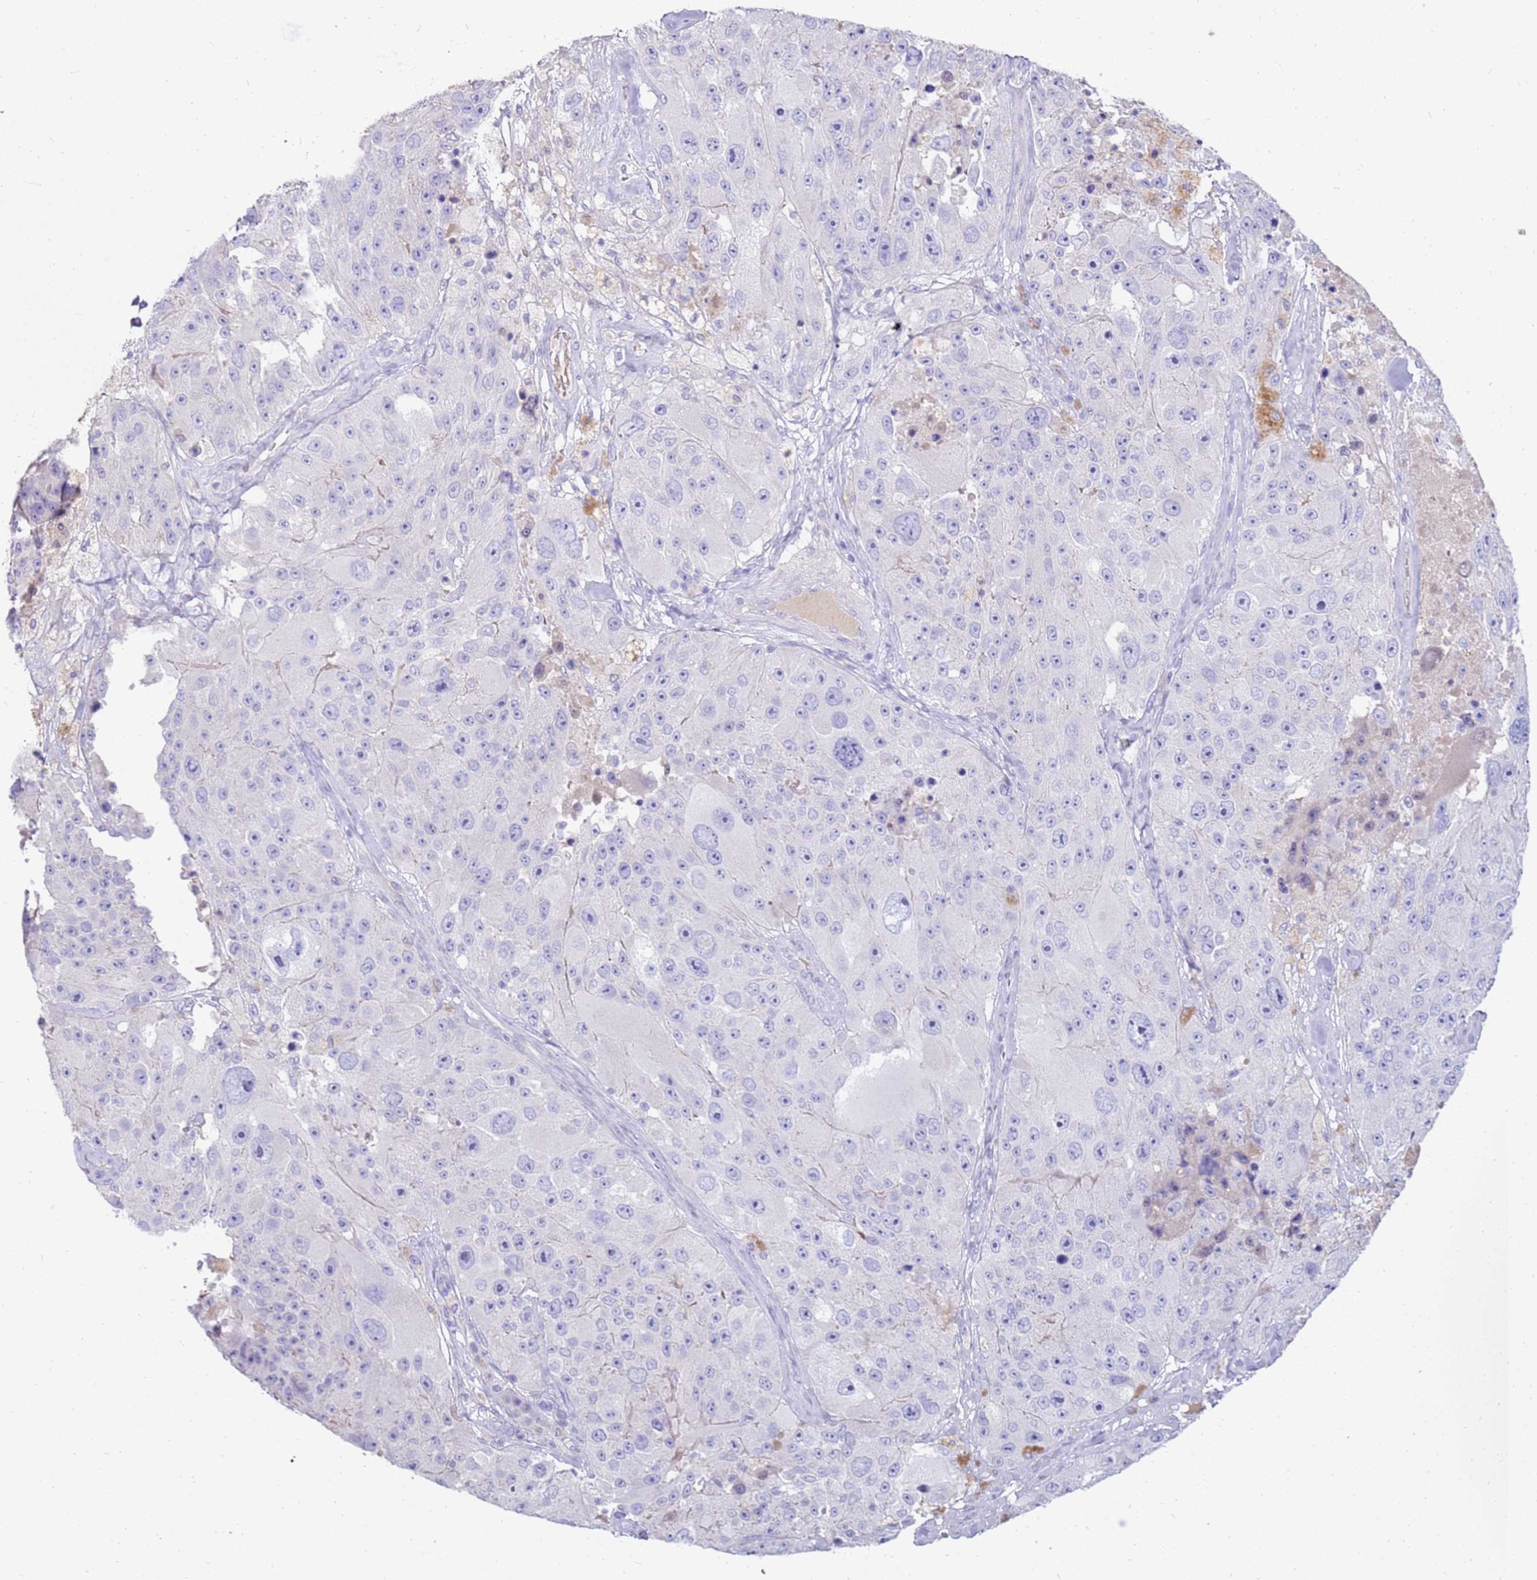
{"staining": {"intensity": "negative", "quantity": "none", "location": "none"}, "tissue": "melanoma", "cell_type": "Tumor cells", "image_type": "cancer", "snomed": [{"axis": "morphology", "description": "Malignant melanoma, Metastatic site"}, {"axis": "topography", "description": "Lymph node"}], "caption": "Malignant melanoma (metastatic site) was stained to show a protein in brown. There is no significant expression in tumor cells. Nuclei are stained in blue.", "gene": "EVPLL", "patient": {"sex": "male", "age": 62}}